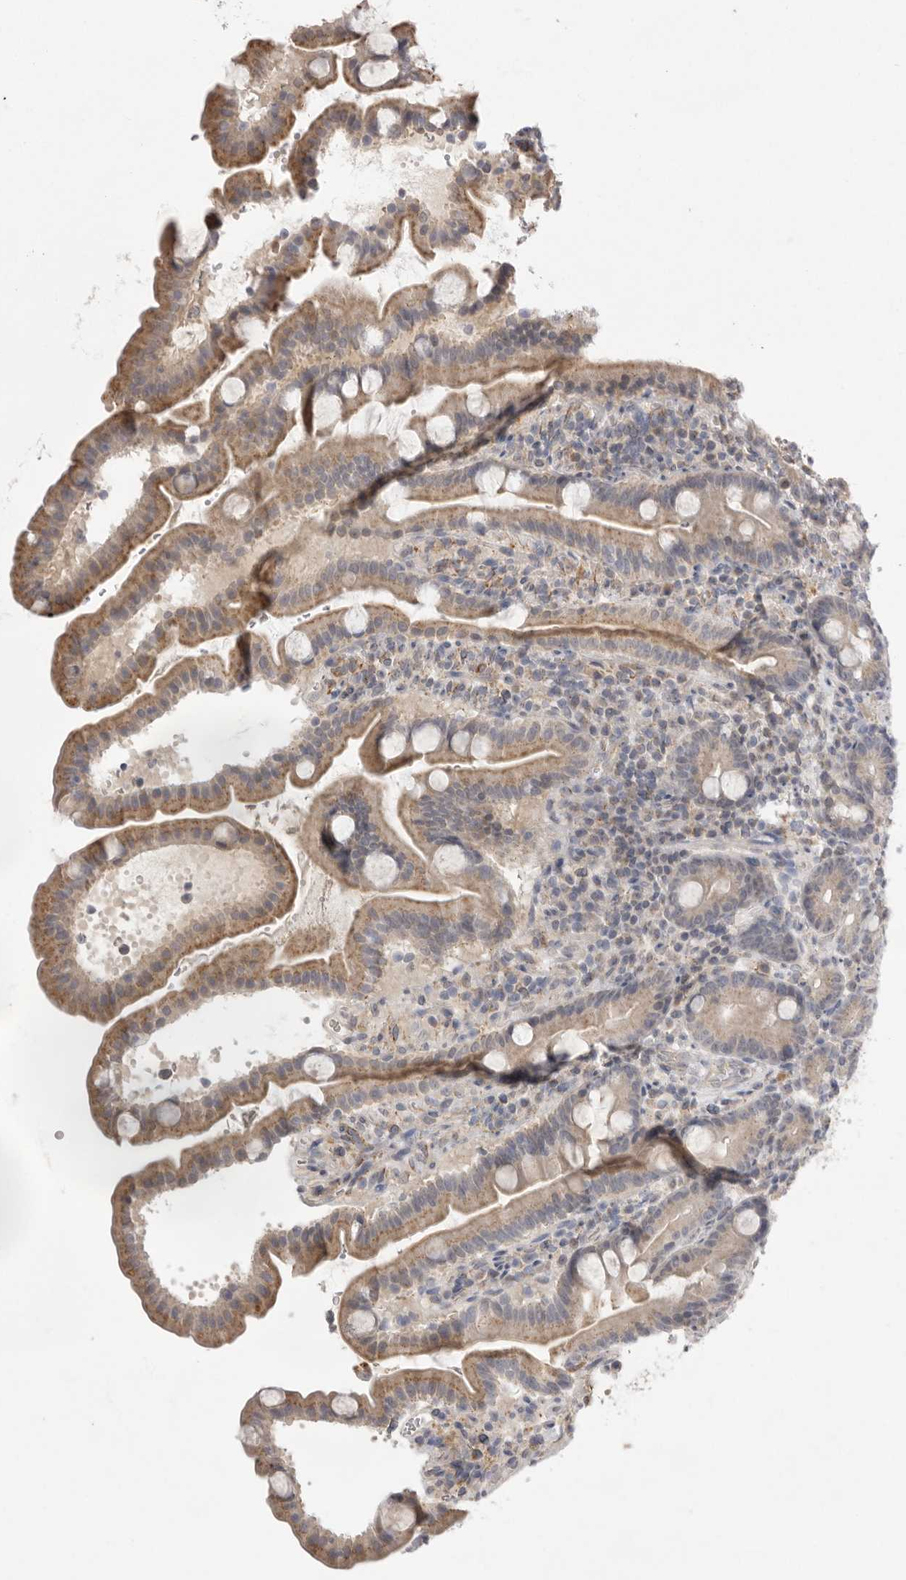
{"staining": {"intensity": "moderate", "quantity": ">75%", "location": "cytoplasmic/membranous"}, "tissue": "duodenum", "cell_type": "Glandular cells", "image_type": "normal", "snomed": [{"axis": "morphology", "description": "Normal tissue, NOS"}, {"axis": "topography", "description": "Duodenum"}], "caption": "The immunohistochemical stain shows moderate cytoplasmic/membranous expression in glandular cells of normal duodenum. (Stains: DAB in brown, nuclei in blue, Microscopy: brightfield microscopy at high magnification).", "gene": "TLR3", "patient": {"sex": "male", "age": 54}}